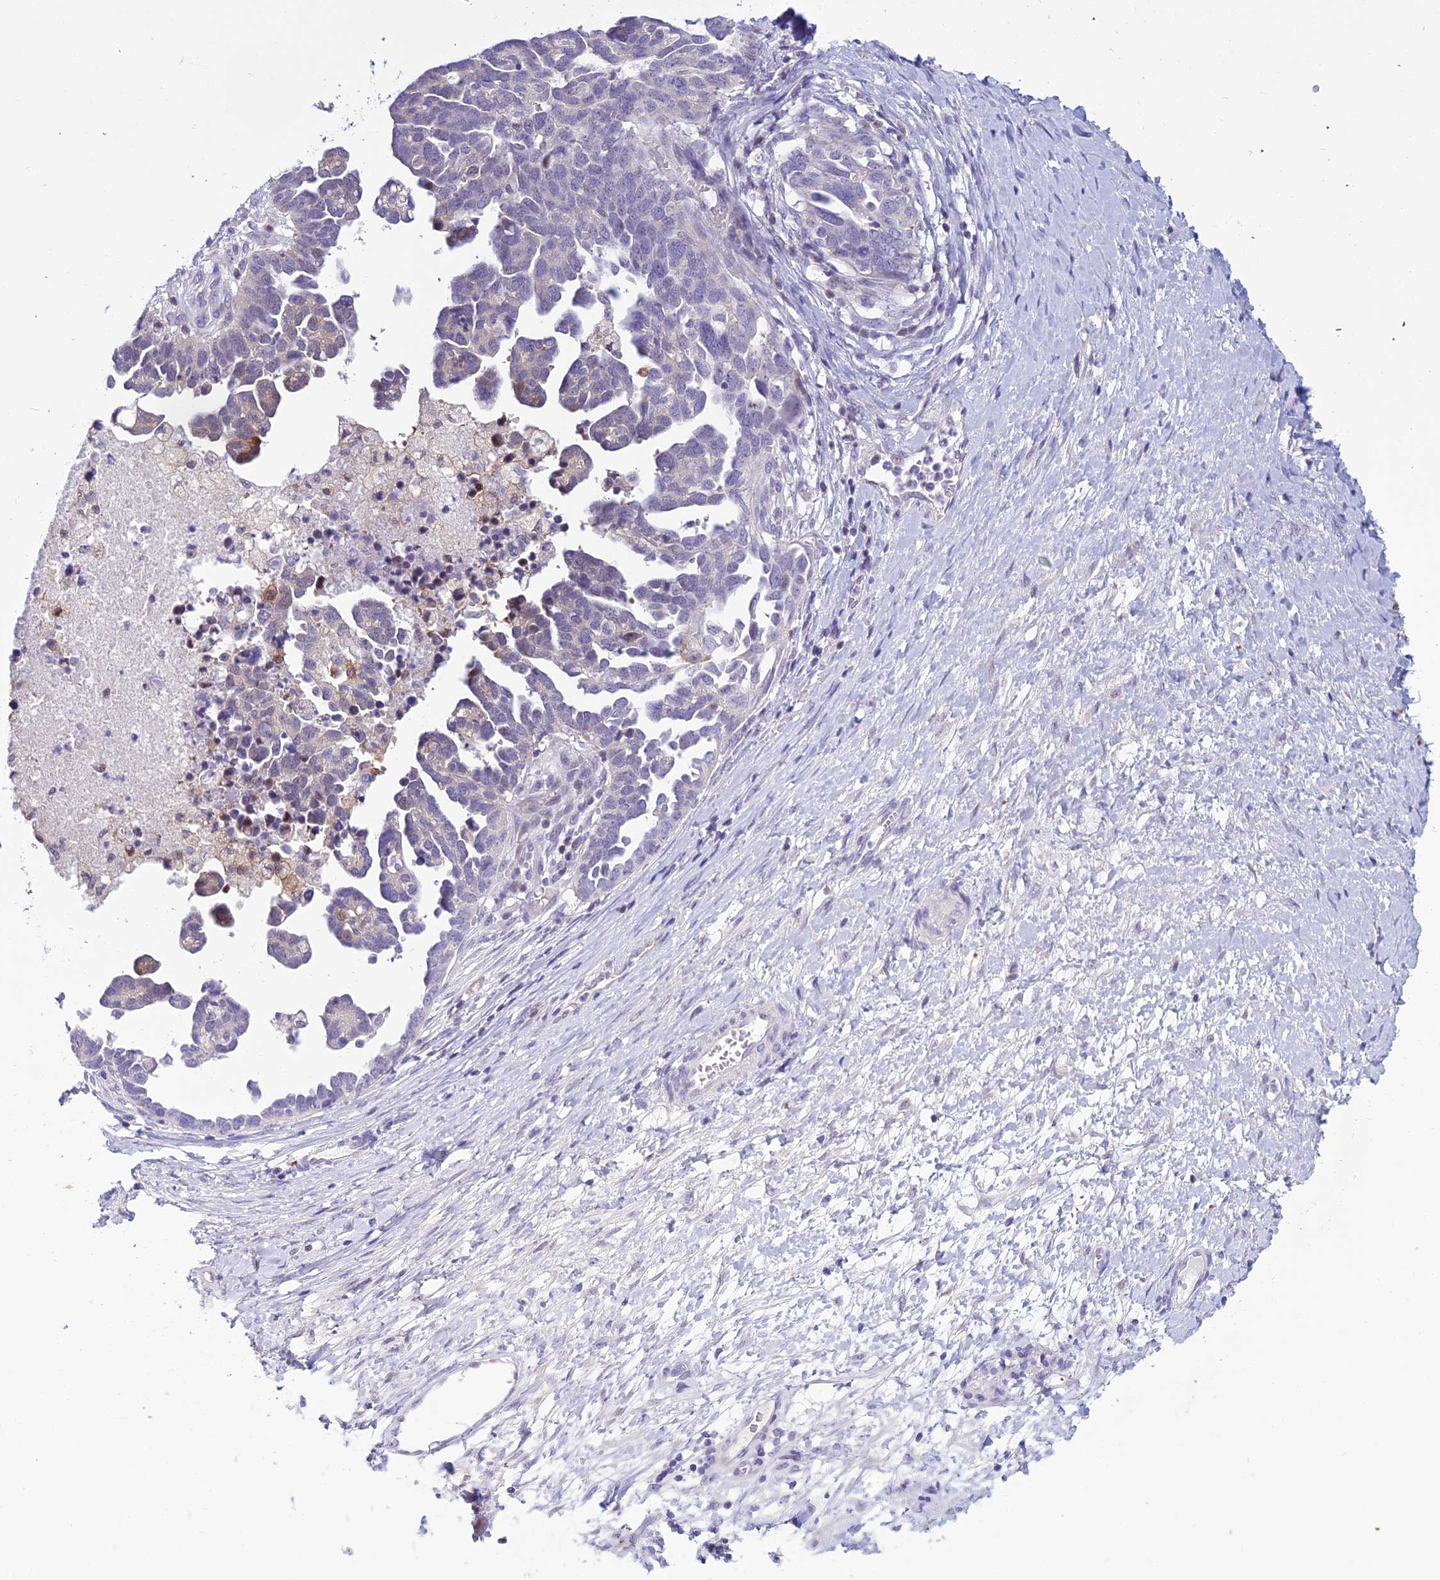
{"staining": {"intensity": "negative", "quantity": "none", "location": "none"}, "tissue": "ovarian cancer", "cell_type": "Tumor cells", "image_type": "cancer", "snomed": [{"axis": "morphology", "description": "Cystadenocarcinoma, serous, NOS"}, {"axis": "topography", "description": "Ovary"}], "caption": "An IHC histopathology image of ovarian cancer is shown. There is no staining in tumor cells of ovarian cancer.", "gene": "ZMIZ1", "patient": {"sex": "female", "age": 54}}